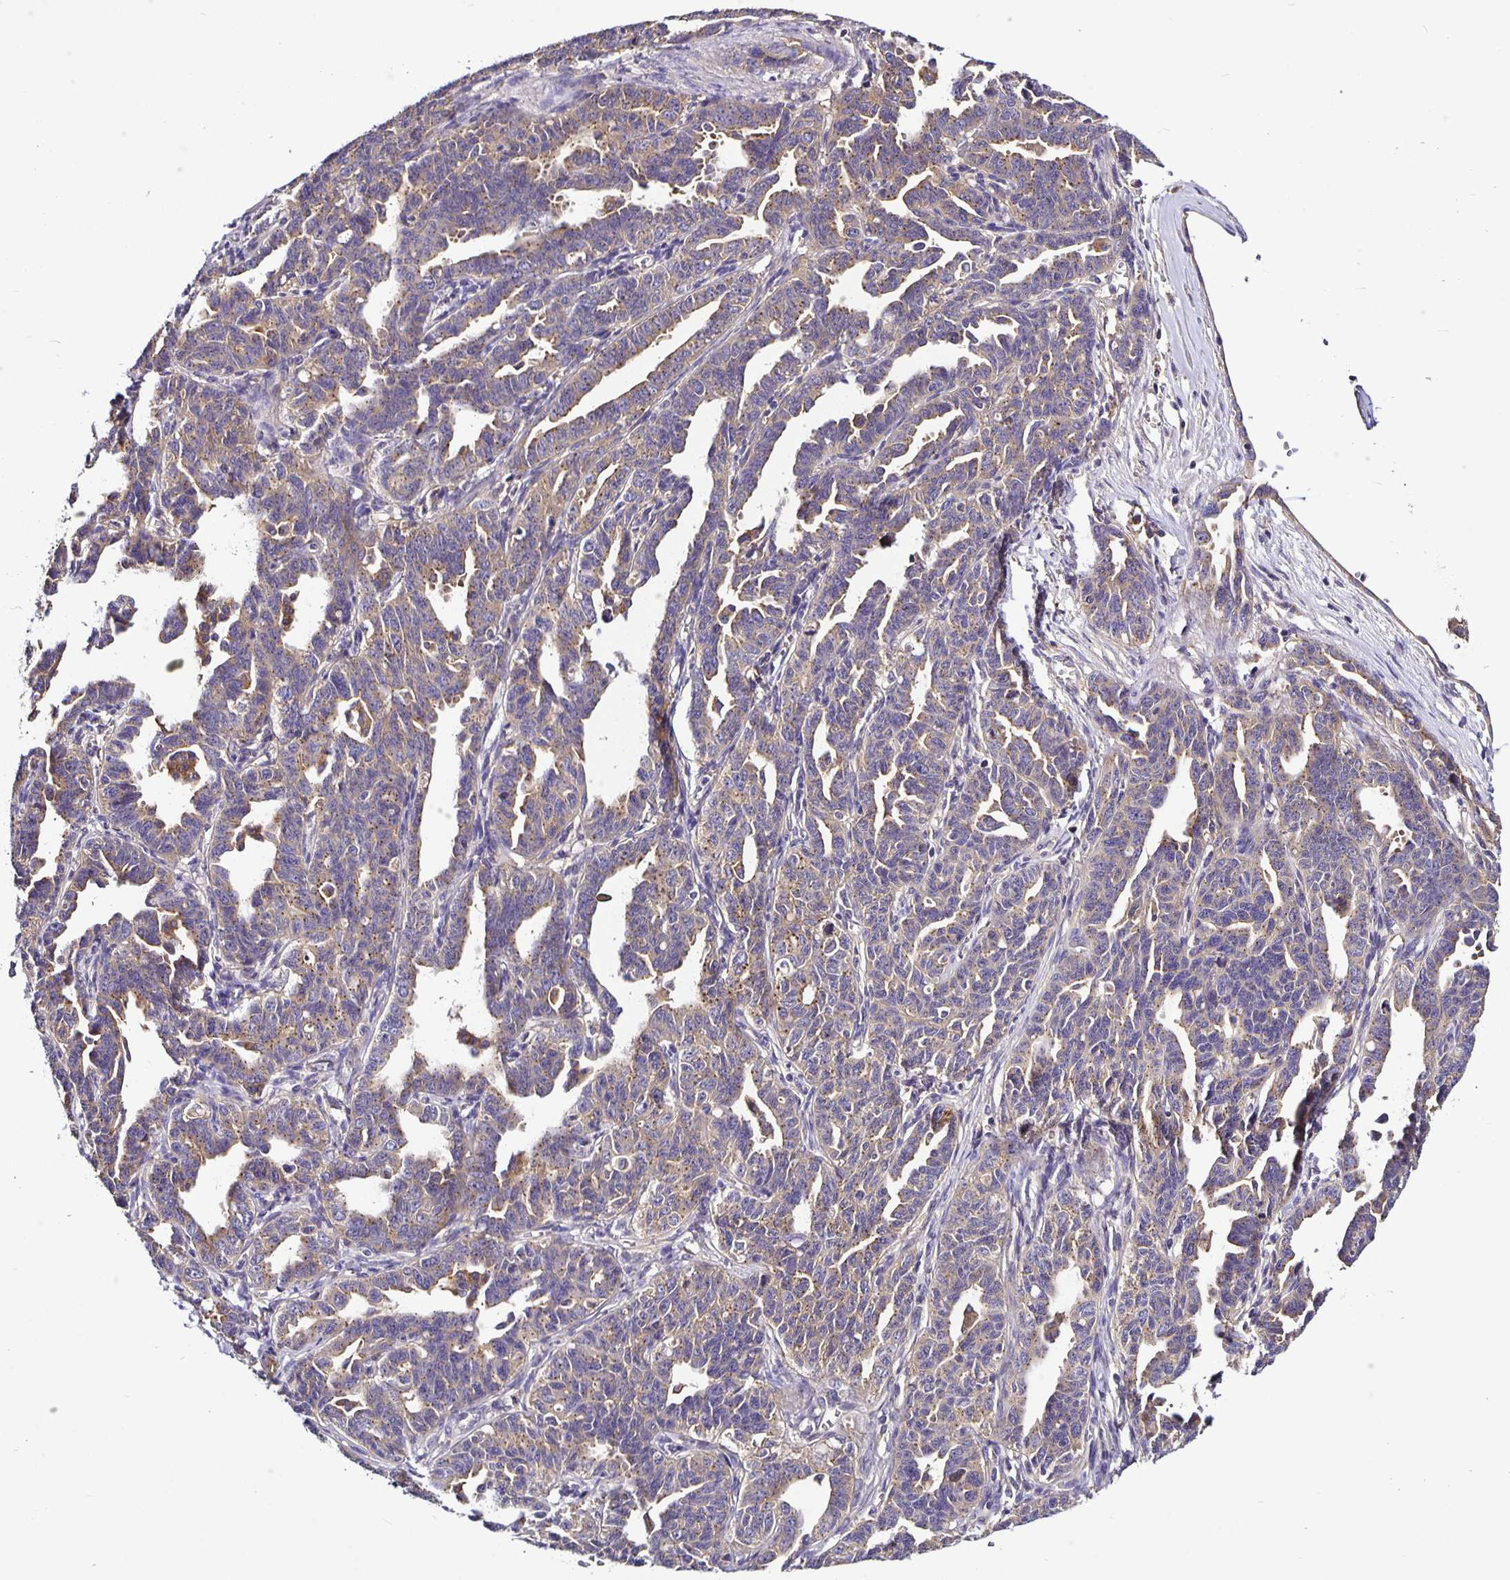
{"staining": {"intensity": "weak", "quantity": "25%-75%", "location": "cytoplasmic/membranous"}, "tissue": "ovarian cancer", "cell_type": "Tumor cells", "image_type": "cancer", "snomed": [{"axis": "morphology", "description": "Cystadenocarcinoma, serous, NOS"}, {"axis": "topography", "description": "Ovary"}], "caption": "Protein expression analysis of serous cystadenocarcinoma (ovarian) exhibits weak cytoplasmic/membranous positivity in approximately 25%-75% of tumor cells.", "gene": "SNX5", "patient": {"sex": "female", "age": 69}}